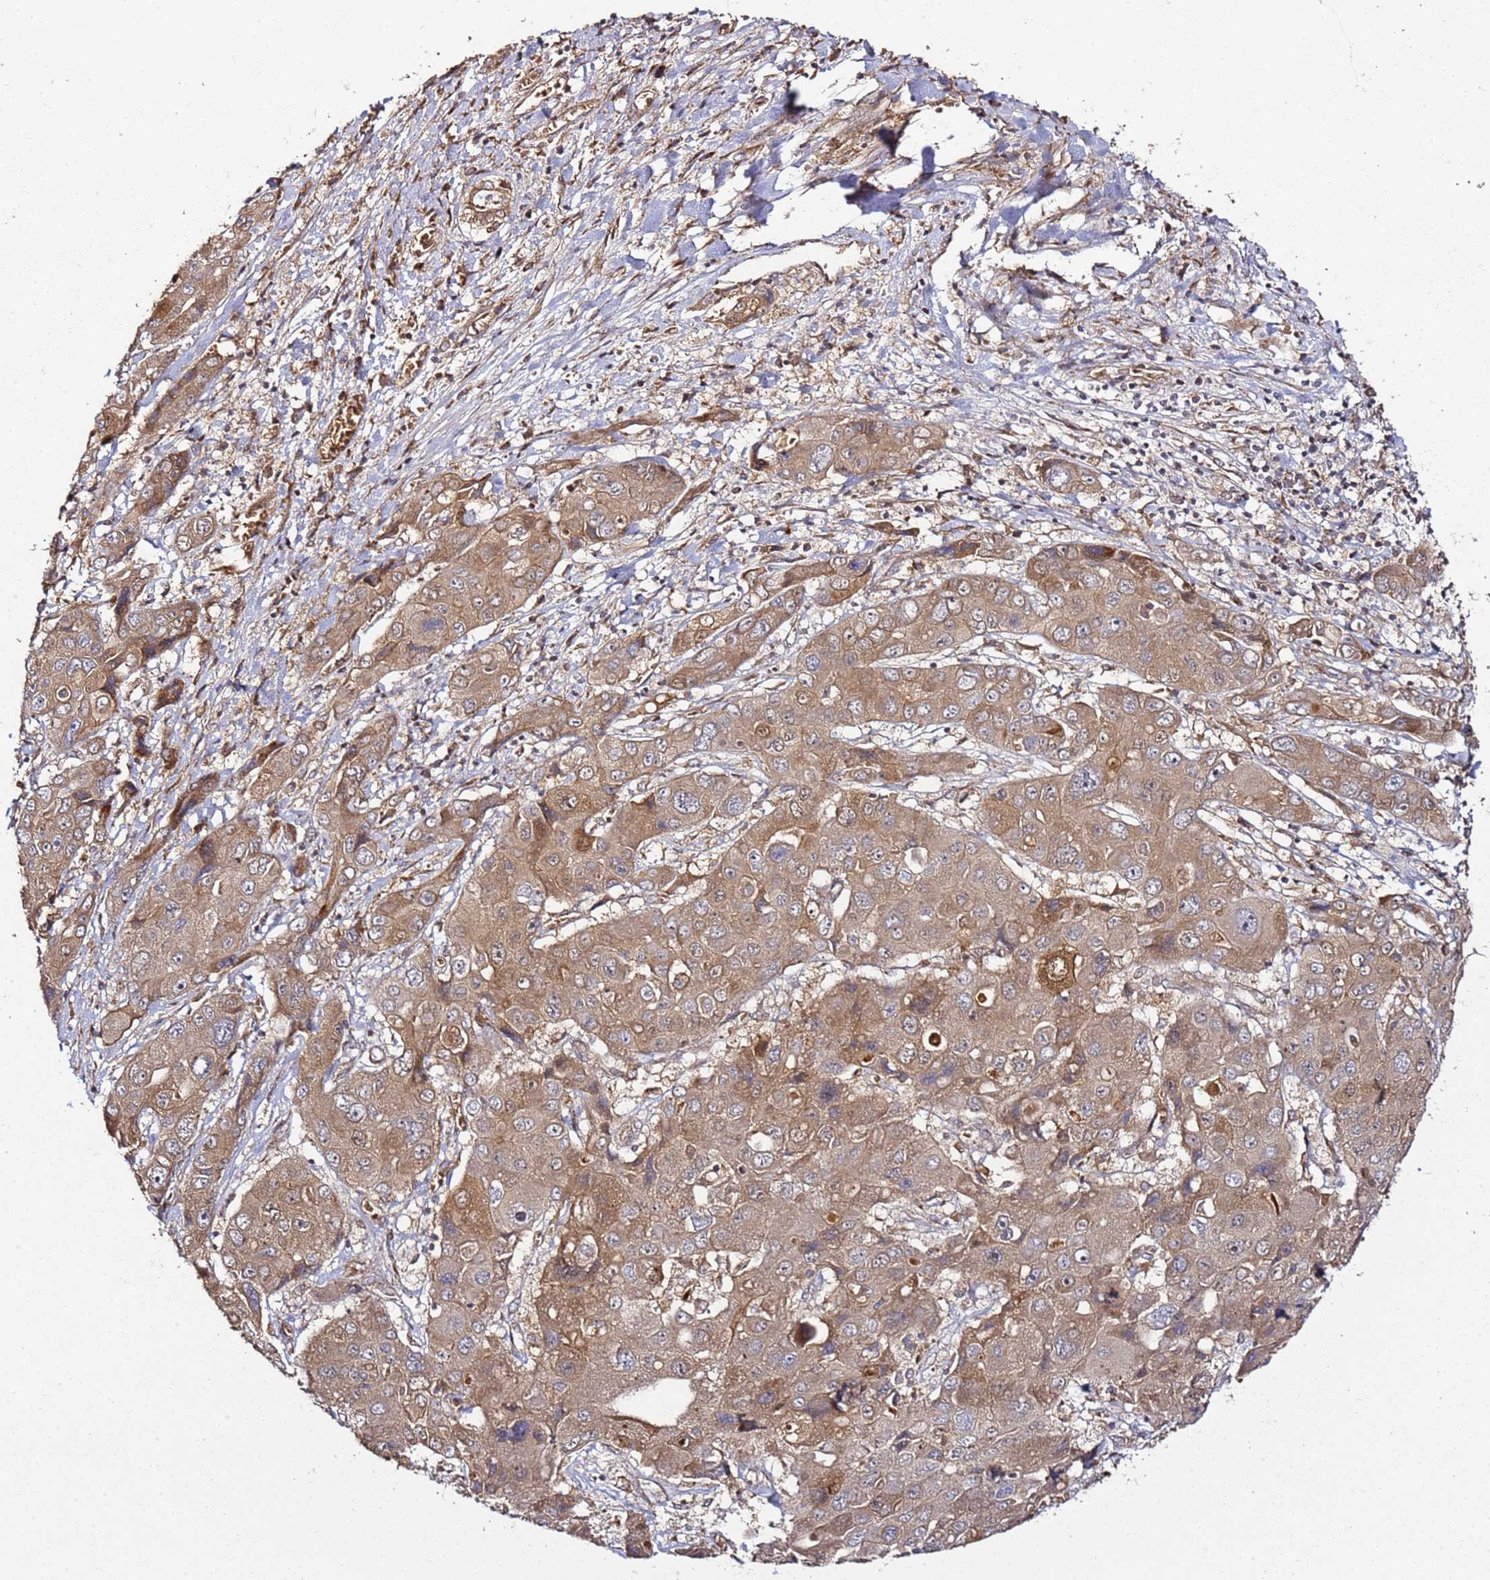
{"staining": {"intensity": "moderate", "quantity": ">75%", "location": "cytoplasmic/membranous"}, "tissue": "liver cancer", "cell_type": "Tumor cells", "image_type": "cancer", "snomed": [{"axis": "morphology", "description": "Cholangiocarcinoma"}, {"axis": "topography", "description": "Liver"}], "caption": "The photomicrograph shows staining of liver cancer (cholangiocarcinoma), revealing moderate cytoplasmic/membranous protein expression (brown color) within tumor cells.", "gene": "TM2D2", "patient": {"sex": "male", "age": 67}}